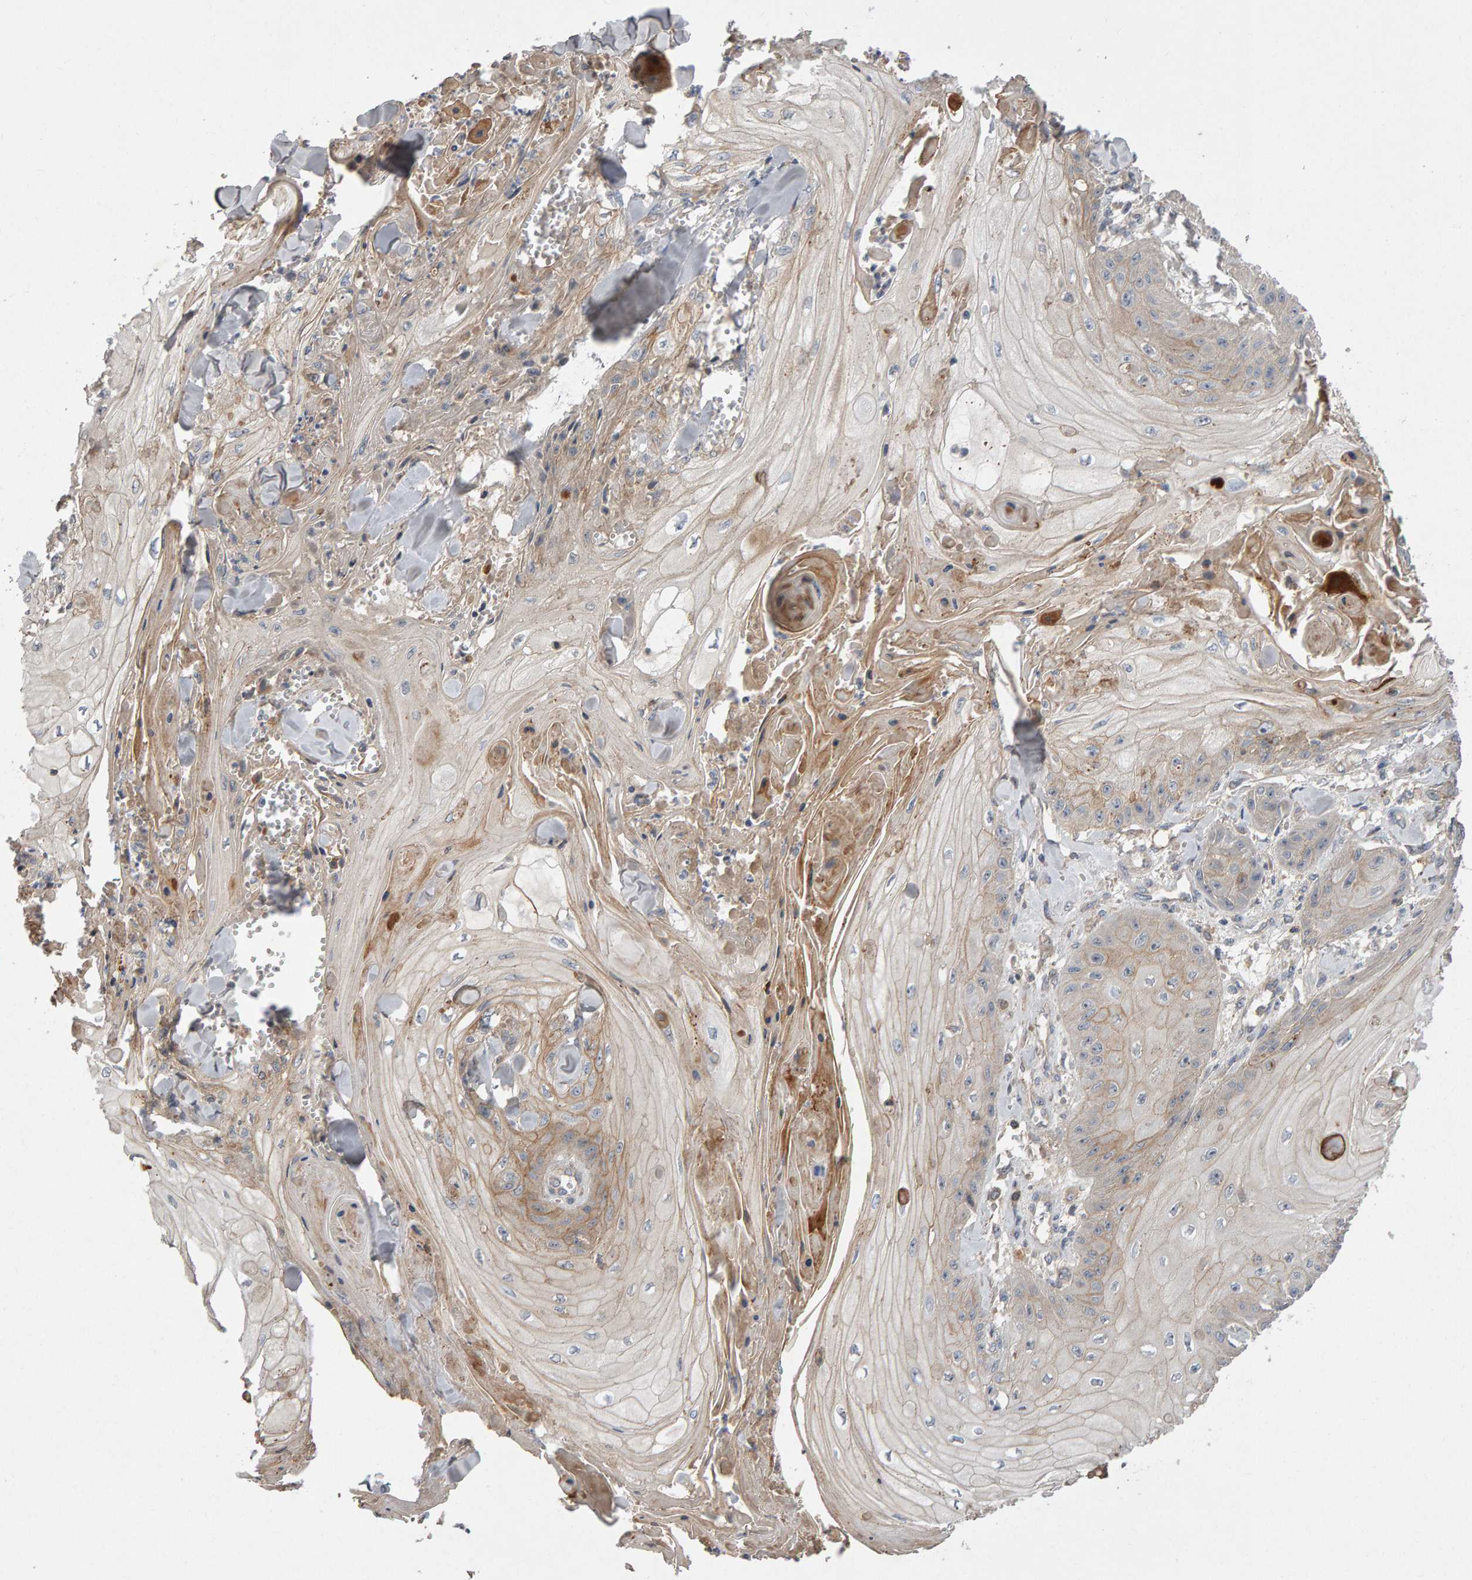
{"staining": {"intensity": "weak", "quantity": ">75%", "location": "cytoplasmic/membranous"}, "tissue": "skin cancer", "cell_type": "Tumor cells", "image_type": "cancer", "snomed": [{"axis": "morphology", "description": "Squamous cell carcinoma, NOS"}, {"axis": "topography", "description": "Skin"}], "caption": "Squamous cell carcinoma (skin) stained for a protein reveals weak cytoplasmic/membranous positivity in tumor cells.", "gene": "PGS1", "patient": {"sex": "male", "age": 74}}